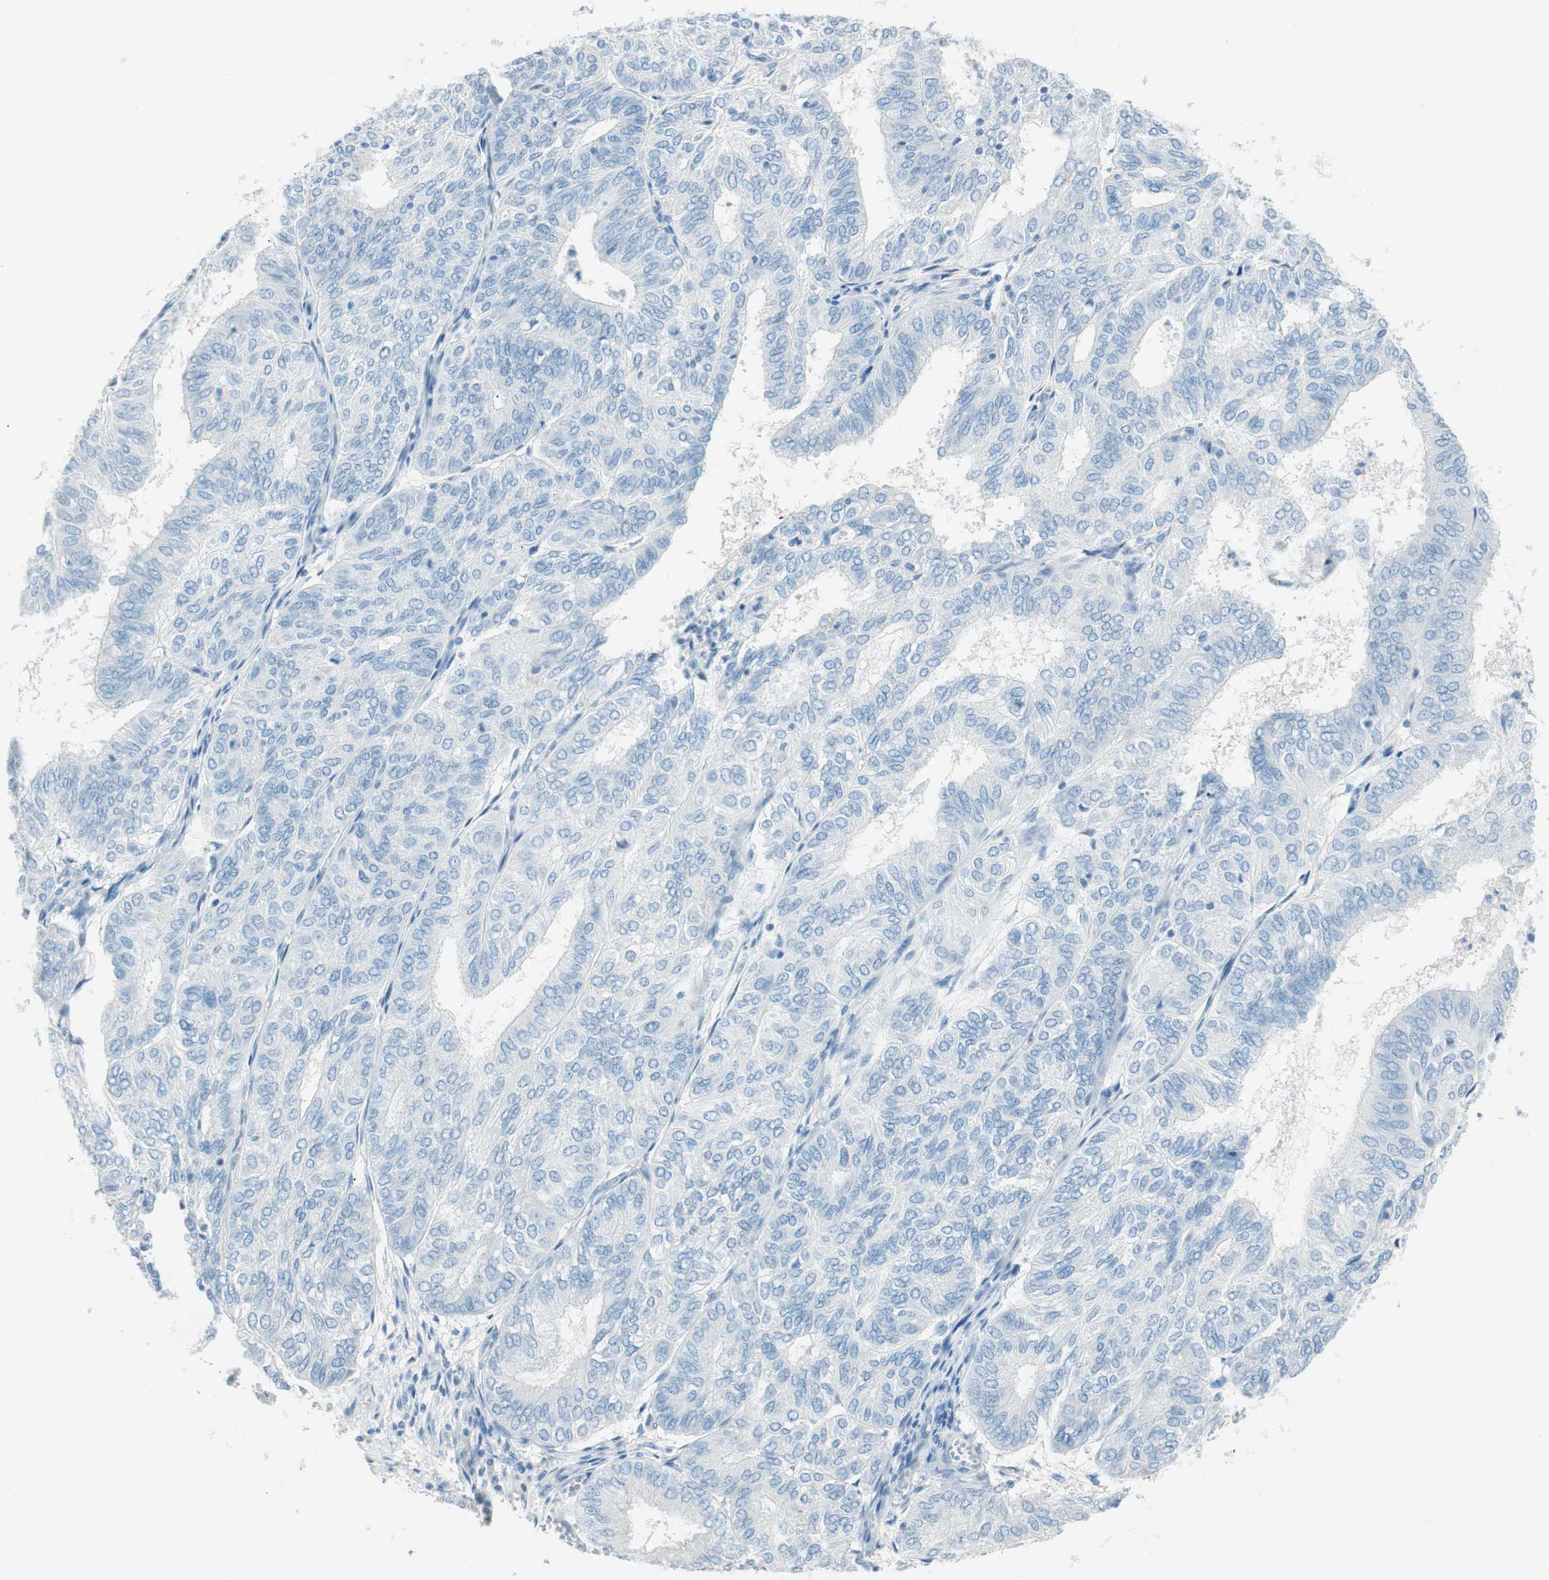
{"staining": {"intensity": "negative", "quantity": "none", "location": "none"}, "tissue": "endometrial cancer", "cell_type": "Tumor cells", "image_type": "cancer", "snomed": [{"axis": "morphology", "description": "Adenocarcinoma, NOS"}, {"axis": "topography", "description": "Uterus"}], "caption": "DAB (3,3'-diaminobenzidine) immunohistochemical staining of human endometrial cancer (adenocarcinoma) exhibits no significant expression in tumor cells.", "gene": "TNFRSF13C", "patient": {"sex": "female", "age": 60}}